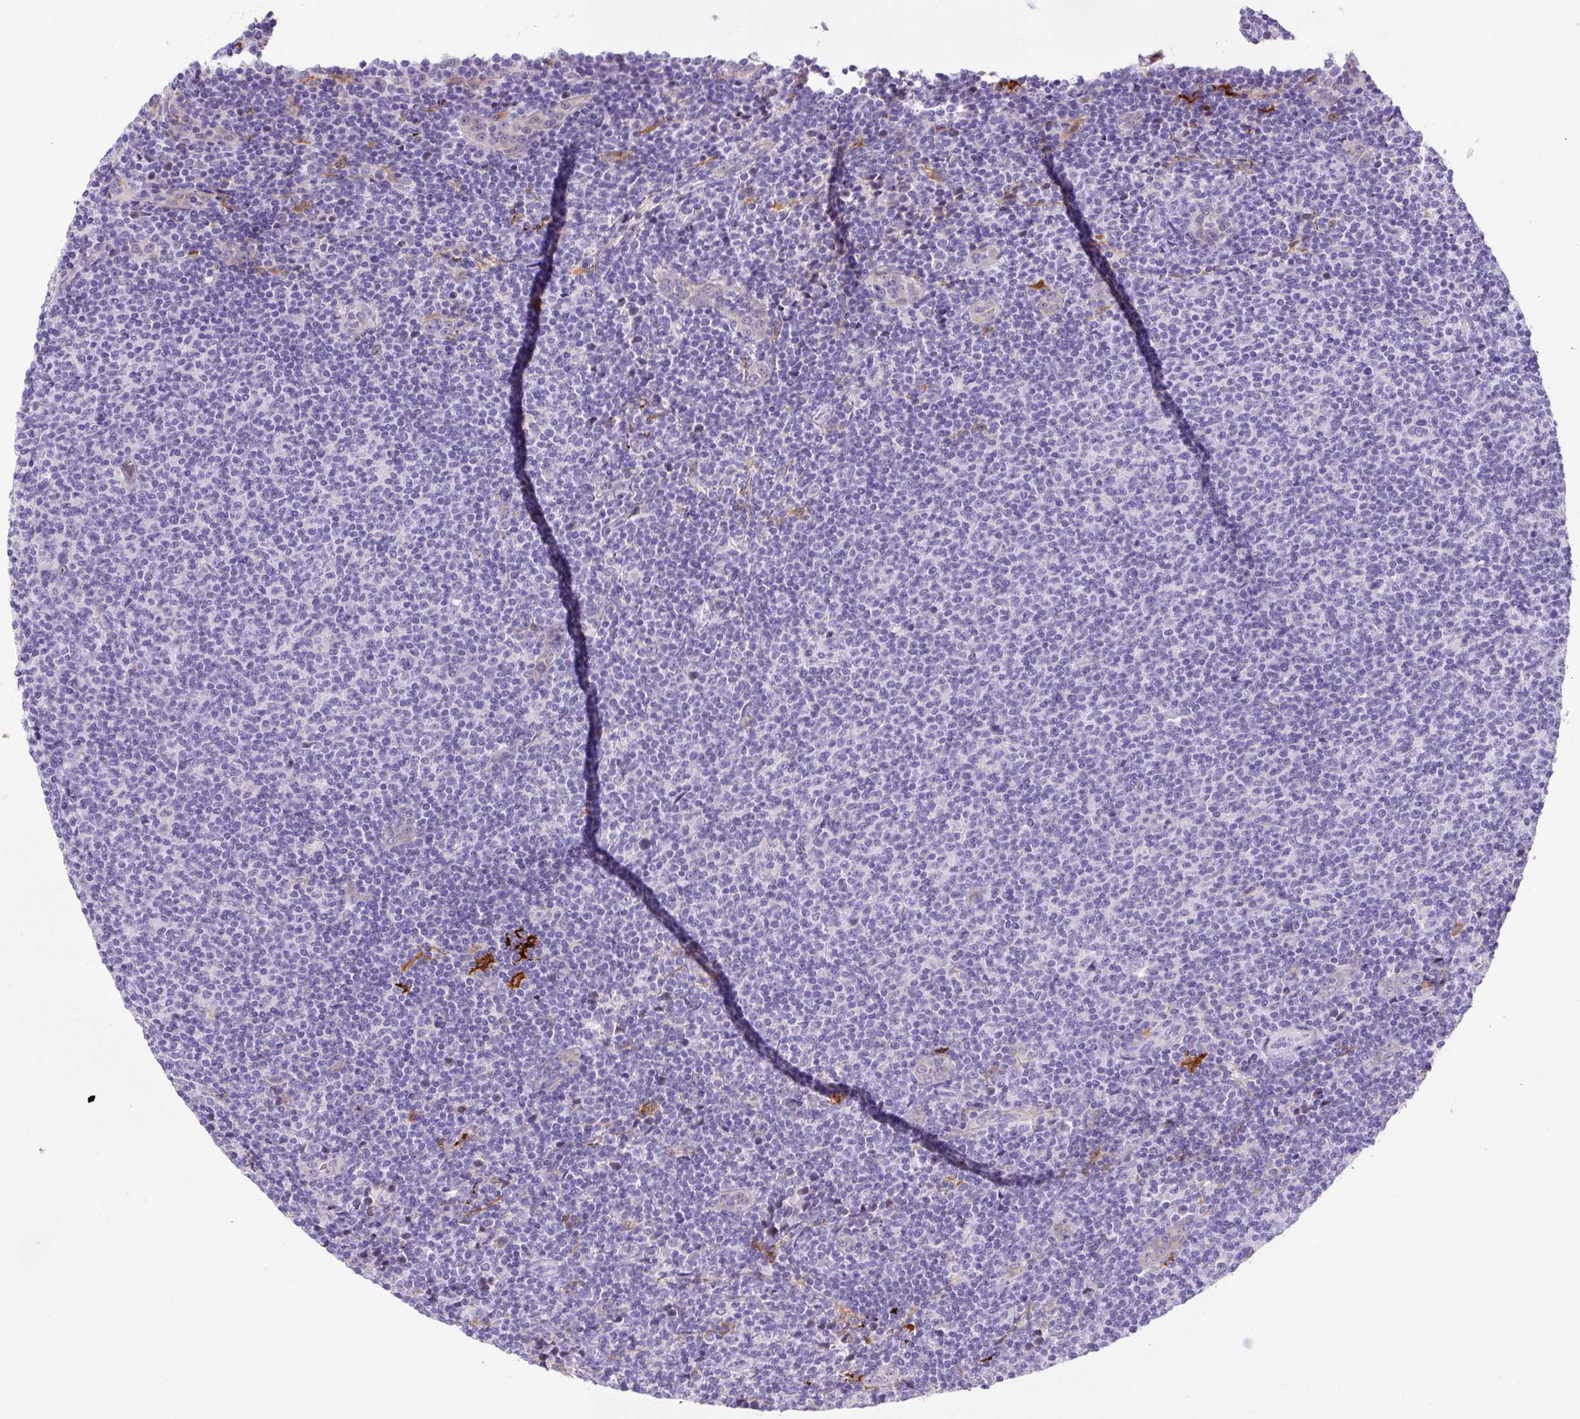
{"staining": {"intensity": "negative", "quantity": "none", "location": "none"}, "tissue": "lymphoma", "cell_type": "Tumor cells", "image_type": "cancer", "snomed": [{"axis": "morphology", "description": "Malignant lymphoma, non-Hodgkin's type, Low grade"}, {"axis": "topography", "description": "Lymph node"}], "caption": "The immunohistochemistry (IHC) micrograph has no significant positivity in tumor cells of malignant lymphoma, non-Hodgkin's type (low-grade) tissue.", "gene": "ASB4", "patient": {"sex": "male", "age": 66}}